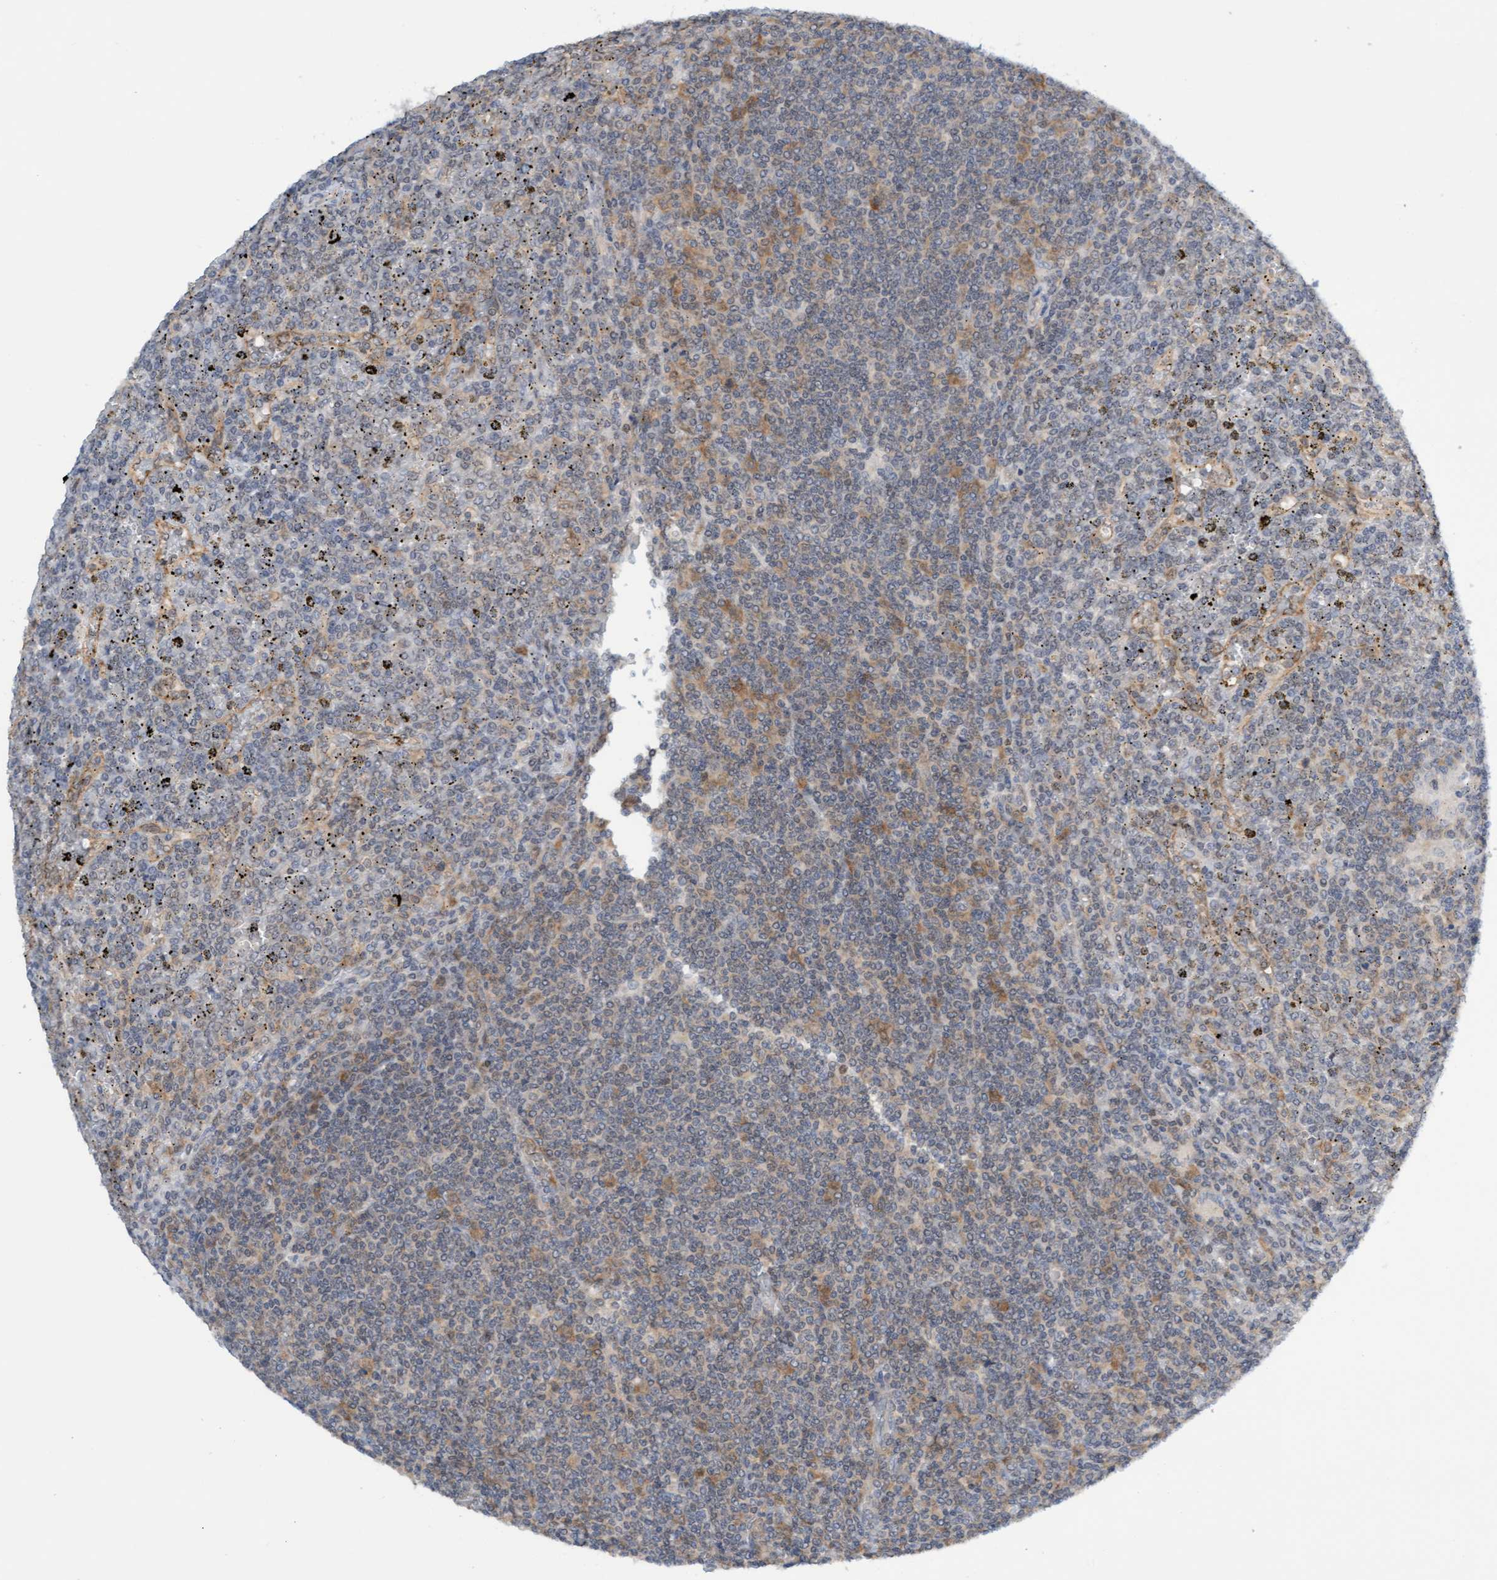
{"staining": {"intensity": "moderate", "quantity": "<25%", "location": "cytoplasmic/membranous"}, "tissue": "lymphoma", "cell_type": "Tumor cells", "image_type": "cancer", "snomed": [{"axis": "morphology", "description": "Malignant lymphoma, non-Hodgkin's type, Low grade"}, {"axis": "topography", "description": "Spleen"}], "caption": "An image of human lymphoma stained for a protein reveals moderate cytoplasmic/membranous brown staining in tumor cells.", "gene": "AMZ2", "patient": {"sex": "female", "age": 19}}